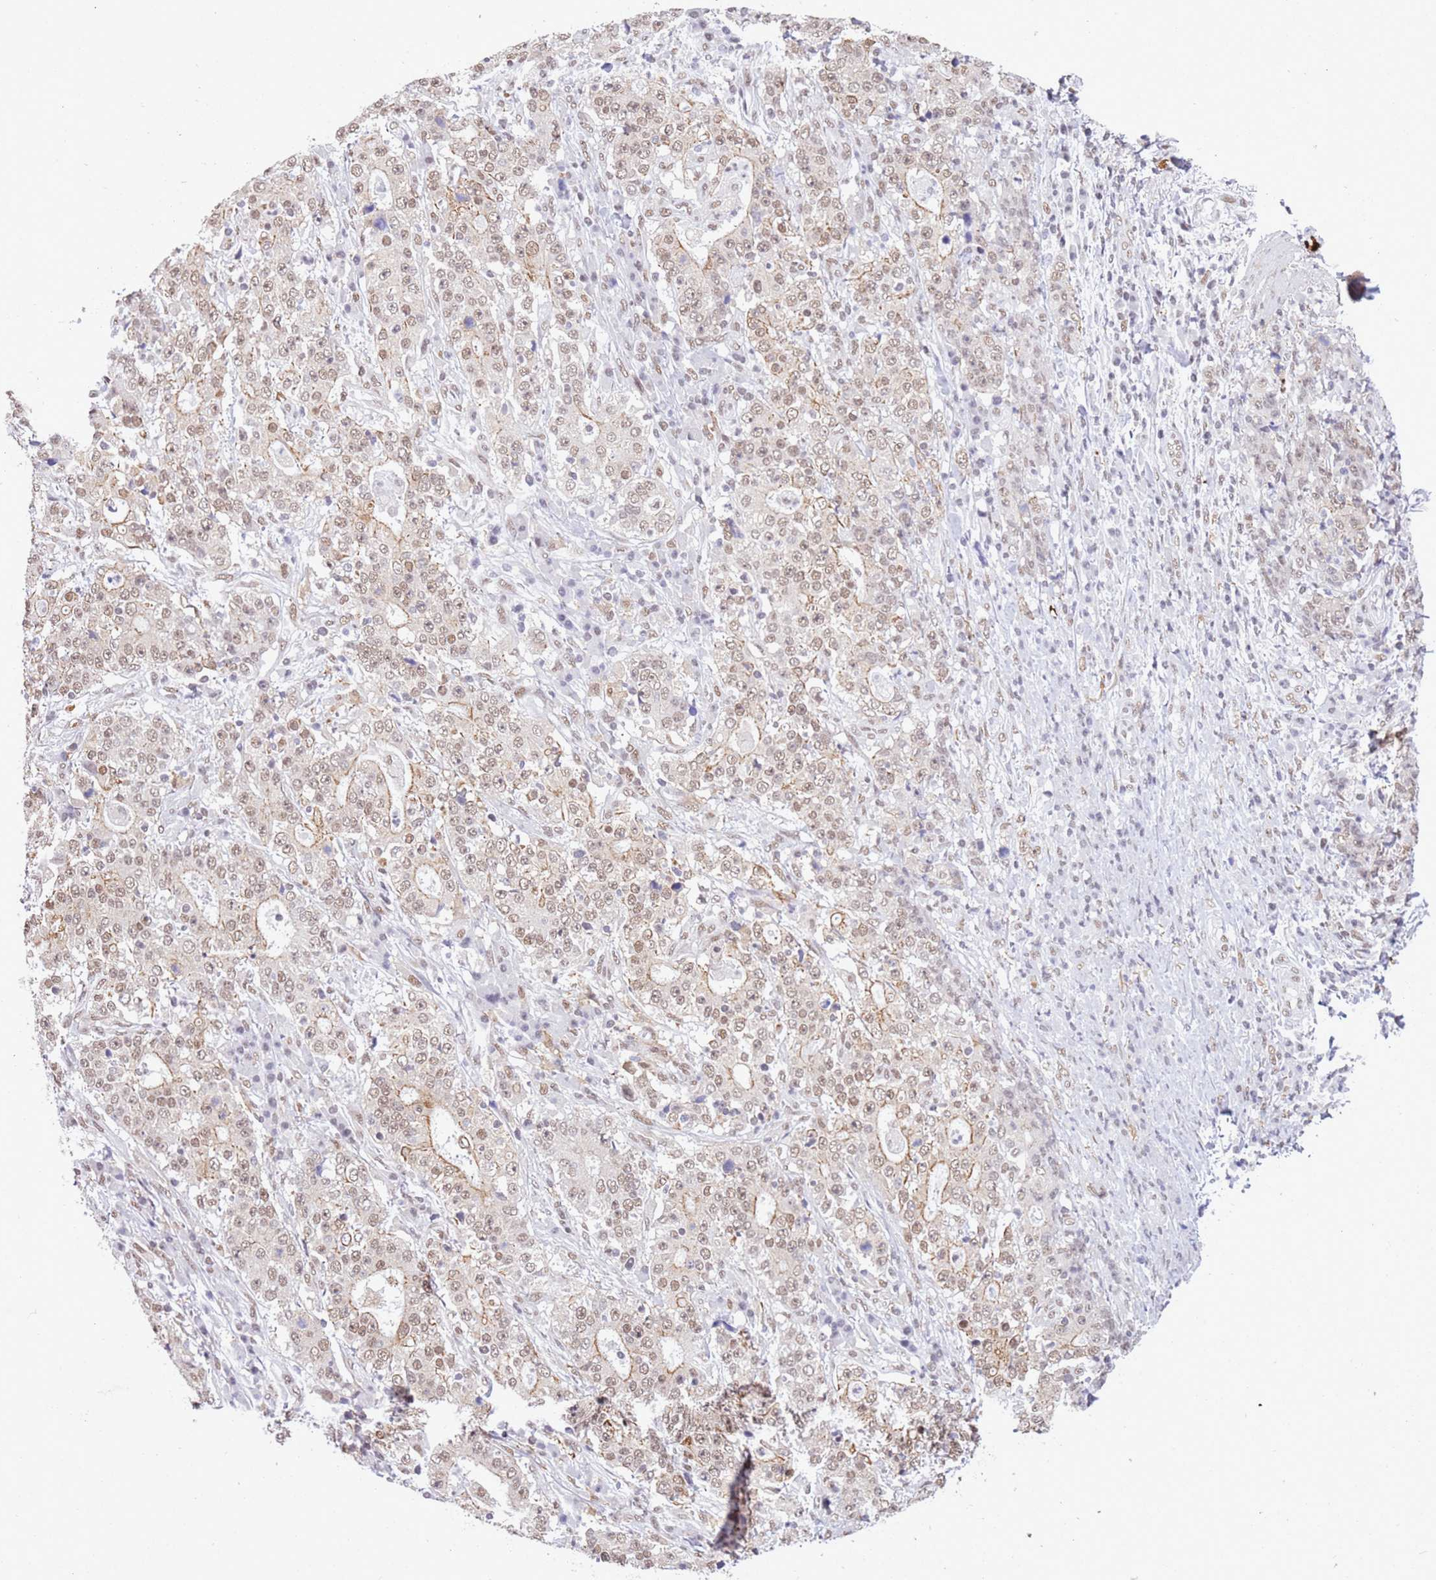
{"staining": {"intensity": "moderate", "quantity": ">75%", "location": "nuclear"}, "tissue": "stomach cancer", "cell_type": "Tumor cells", "image_type": "cancer", "snomed": [{"axis": "morphology", "description": "Normal tissue, NOS"}, {"axis": "morphology", "description": "Adenocarcinoma, NOS"}, {"axis": "topography", "description": "Stomach, upper"}, {"axis": "topography", "description": "Stomach"}], "caption": "Immunohistochemistry (IHC) of human adenocarcinoma (stomach) displays medium levels of moderate nuclear positivity in about >75% of tumor cells.", "gene": "TRIM32", "patient": {"sex": "male", "age": 59}}